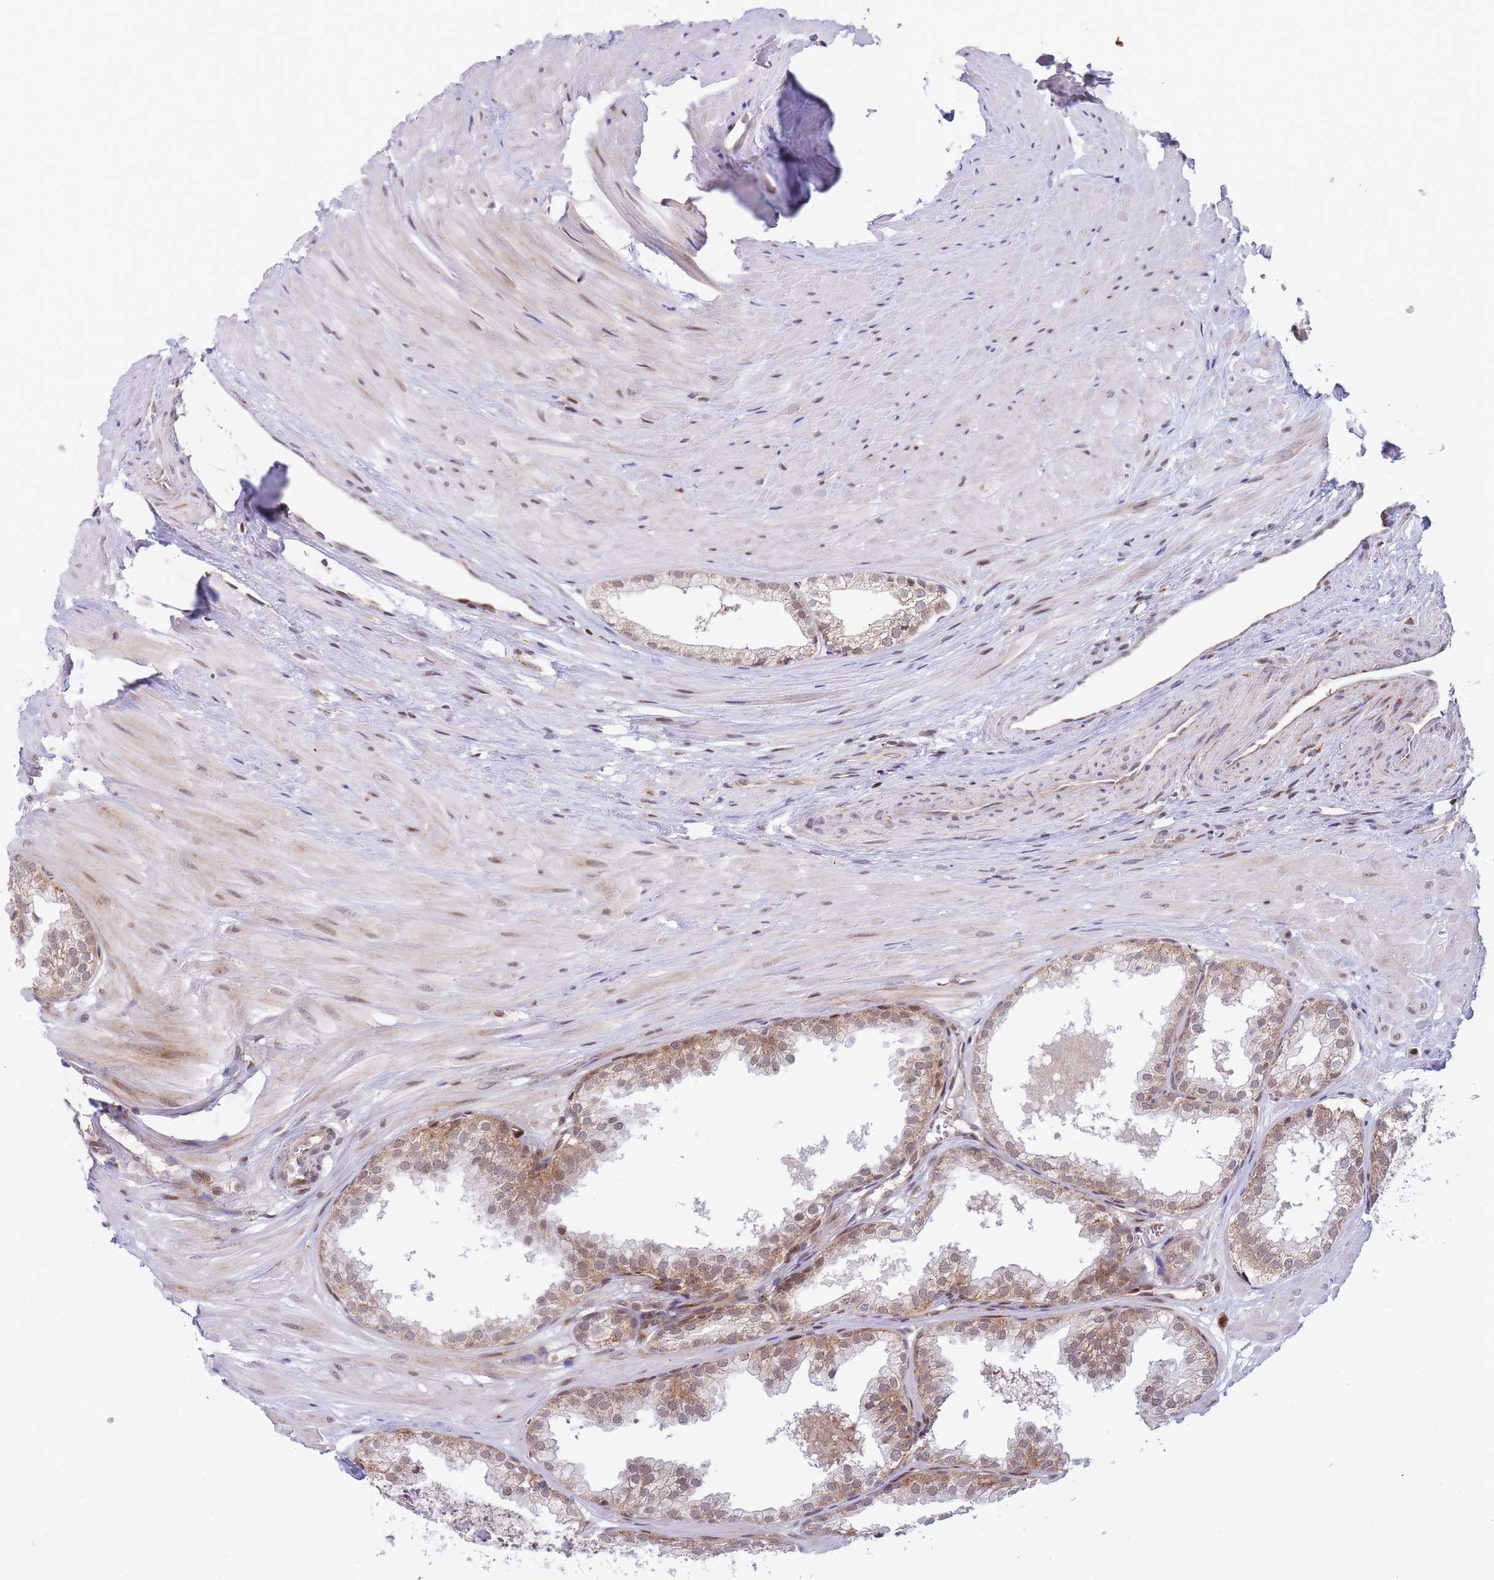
{"staining": {"intensity": "moderate", "quantity": "25%-75%", "location": "cytoplasmic/membranous,nuclear"}, "tissue": "prostate", "cell_type": "Glandular cells", "image_type": "normal", "snomed": [{"axis": "morphology", "description": "Normal tissue, NOS"}, {"axis": "topography", "description": "Prostate"}, {"axis": "topography", "description": "Peripheral nerve tissue"}], "caption": "Glandular cells show moderate cytoplasmic/membranous,nuclear expression in approximately 25%-75% of cells in benign prostate.", "gene": "BOD1L1", "patient": {"sex": "male", "age": 55}}